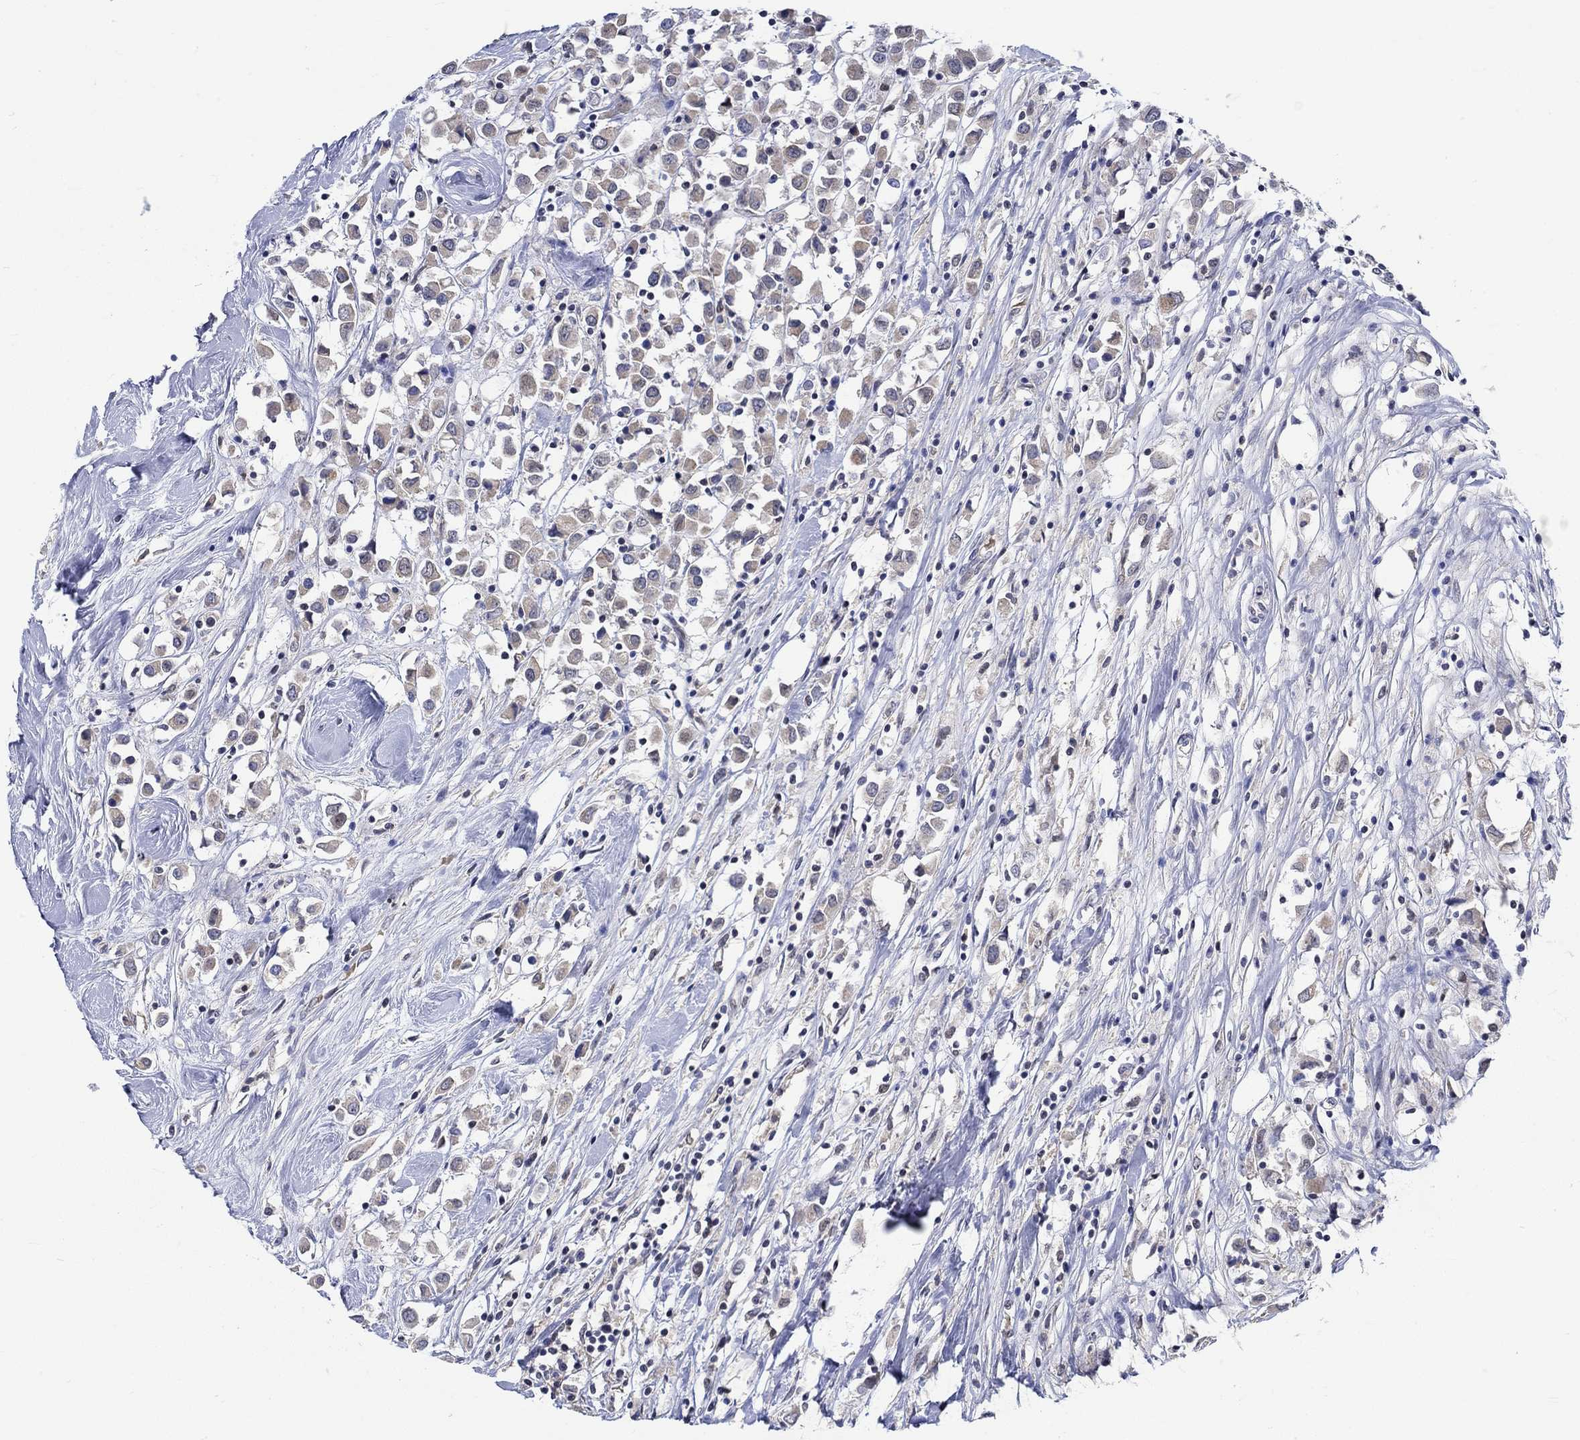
{"staining": {"intensity": "weak", "quantity": ">75%", "location": "cytoplasmic/membranous"}, "tissue": "breast cancer", "cell_type": "Tumor cells", "image_type": "cancer", "snomed": [{"axis": "morphology", "description": "Duct carcinoma"}, {"axis": "topography", "description": "Breast"}], "caption": "Approximately >75% of tumor cells in human breast infiltrating ductal carcinoma demonstrate weak cytoplasmic/membranous protein positivity as visualized by brown immunohistochemical staining.", "gene": "WASF1", "patient": {"sex": "female", "age": 61}}